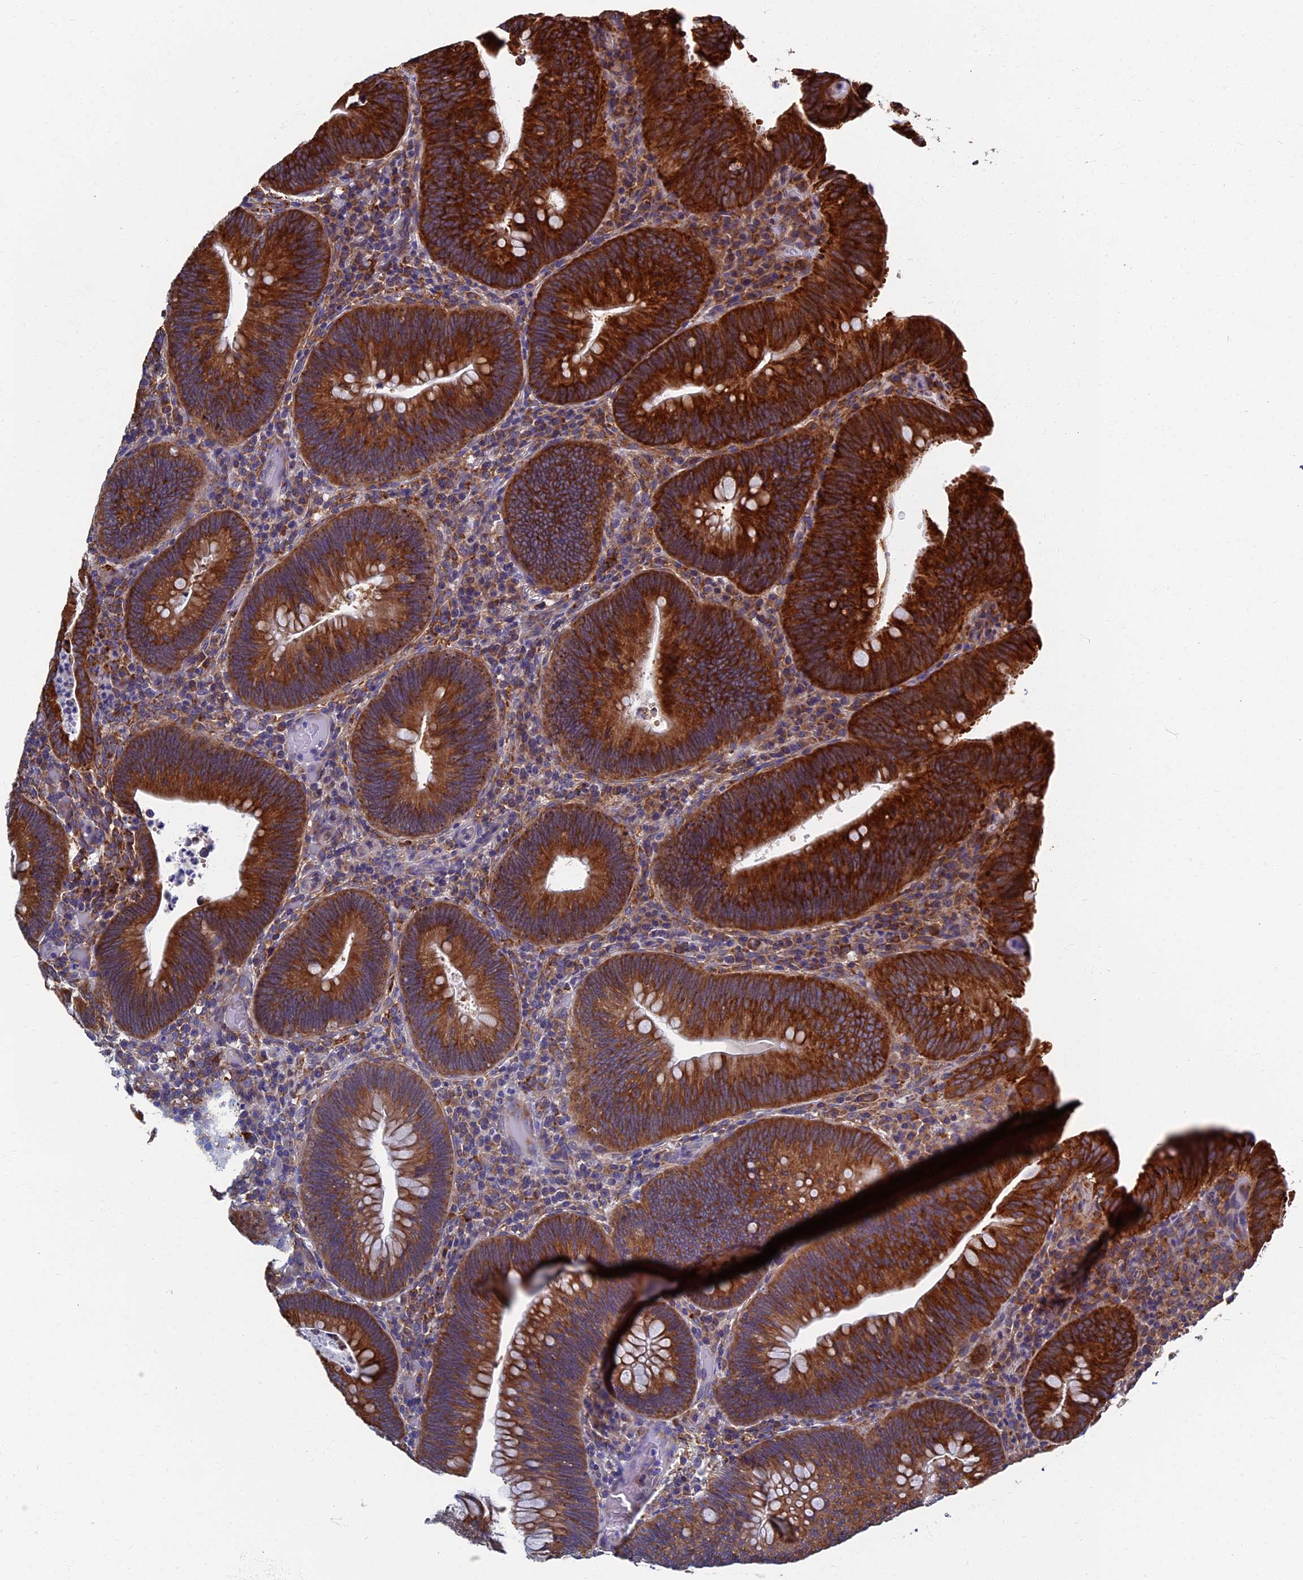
{"staining": {"intensity": "strong", "quantity": "25%-75%", "location": "cytoplasmic/membranous"}, "tissue": "colorectal cancer", "cell_type": "Tumor cells", "image_type": "cancer", "snomed": [{"axis": "morphology", "description": "Adenocarcinoma, NOS"}, {"axis": "topography", "description": "Rectum"}], "caption": "Protein positivity by immunohistochemistry (IHC) exhibits strong cytoplasmic/membranous staining in approximately 25%-75% of tumor cells in colorectal cancer. (DAB IHC, brown staining for protein, blue staining for nuclei).", "gene": "YBX1", "patient": {"sex": "female", "age": 75}}